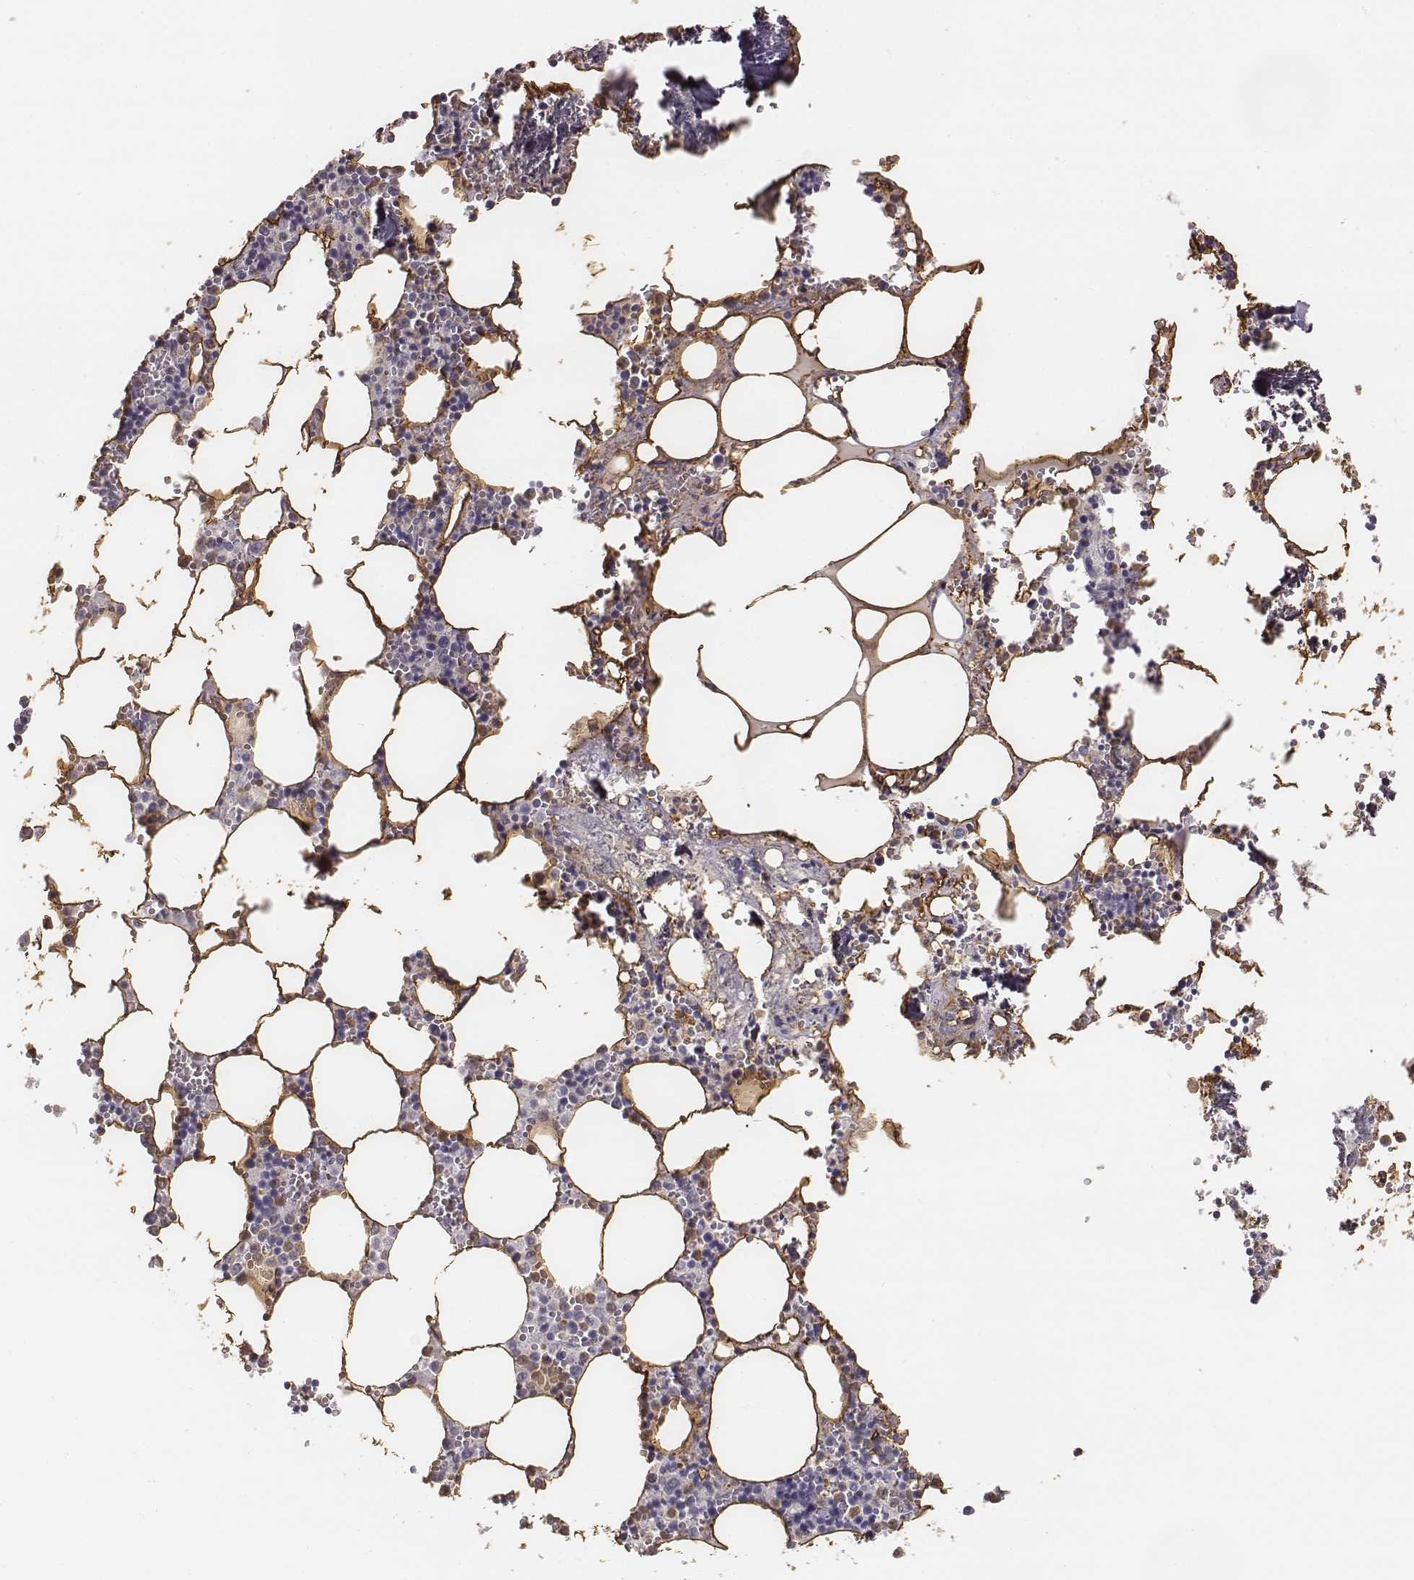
{"staining": {"intensity": "moderate", "quantity": "<25%", "location": "cytoplasmic/membranous"}, "tissue": "bone marrow", "cell_type": "Hematopoietic cells", "image_type": "normal", "snomed": [{"axis": "morphology", "description": "Normal tissue, NOS"}, {"axis": "topography", "description": "Bone marrow"}], "caption": "IHC micrograph of unremarkable bone marrow: bone marrow stained using IHC displays low levels of moderate protein expression localized specifically in the cytoplasmic/membranous of hematopoietic cells, appearing as a cytoplasmic/membranous brown color.", "gene": "KCNJ12", "patient": {"sex": "male", "age": 54}}